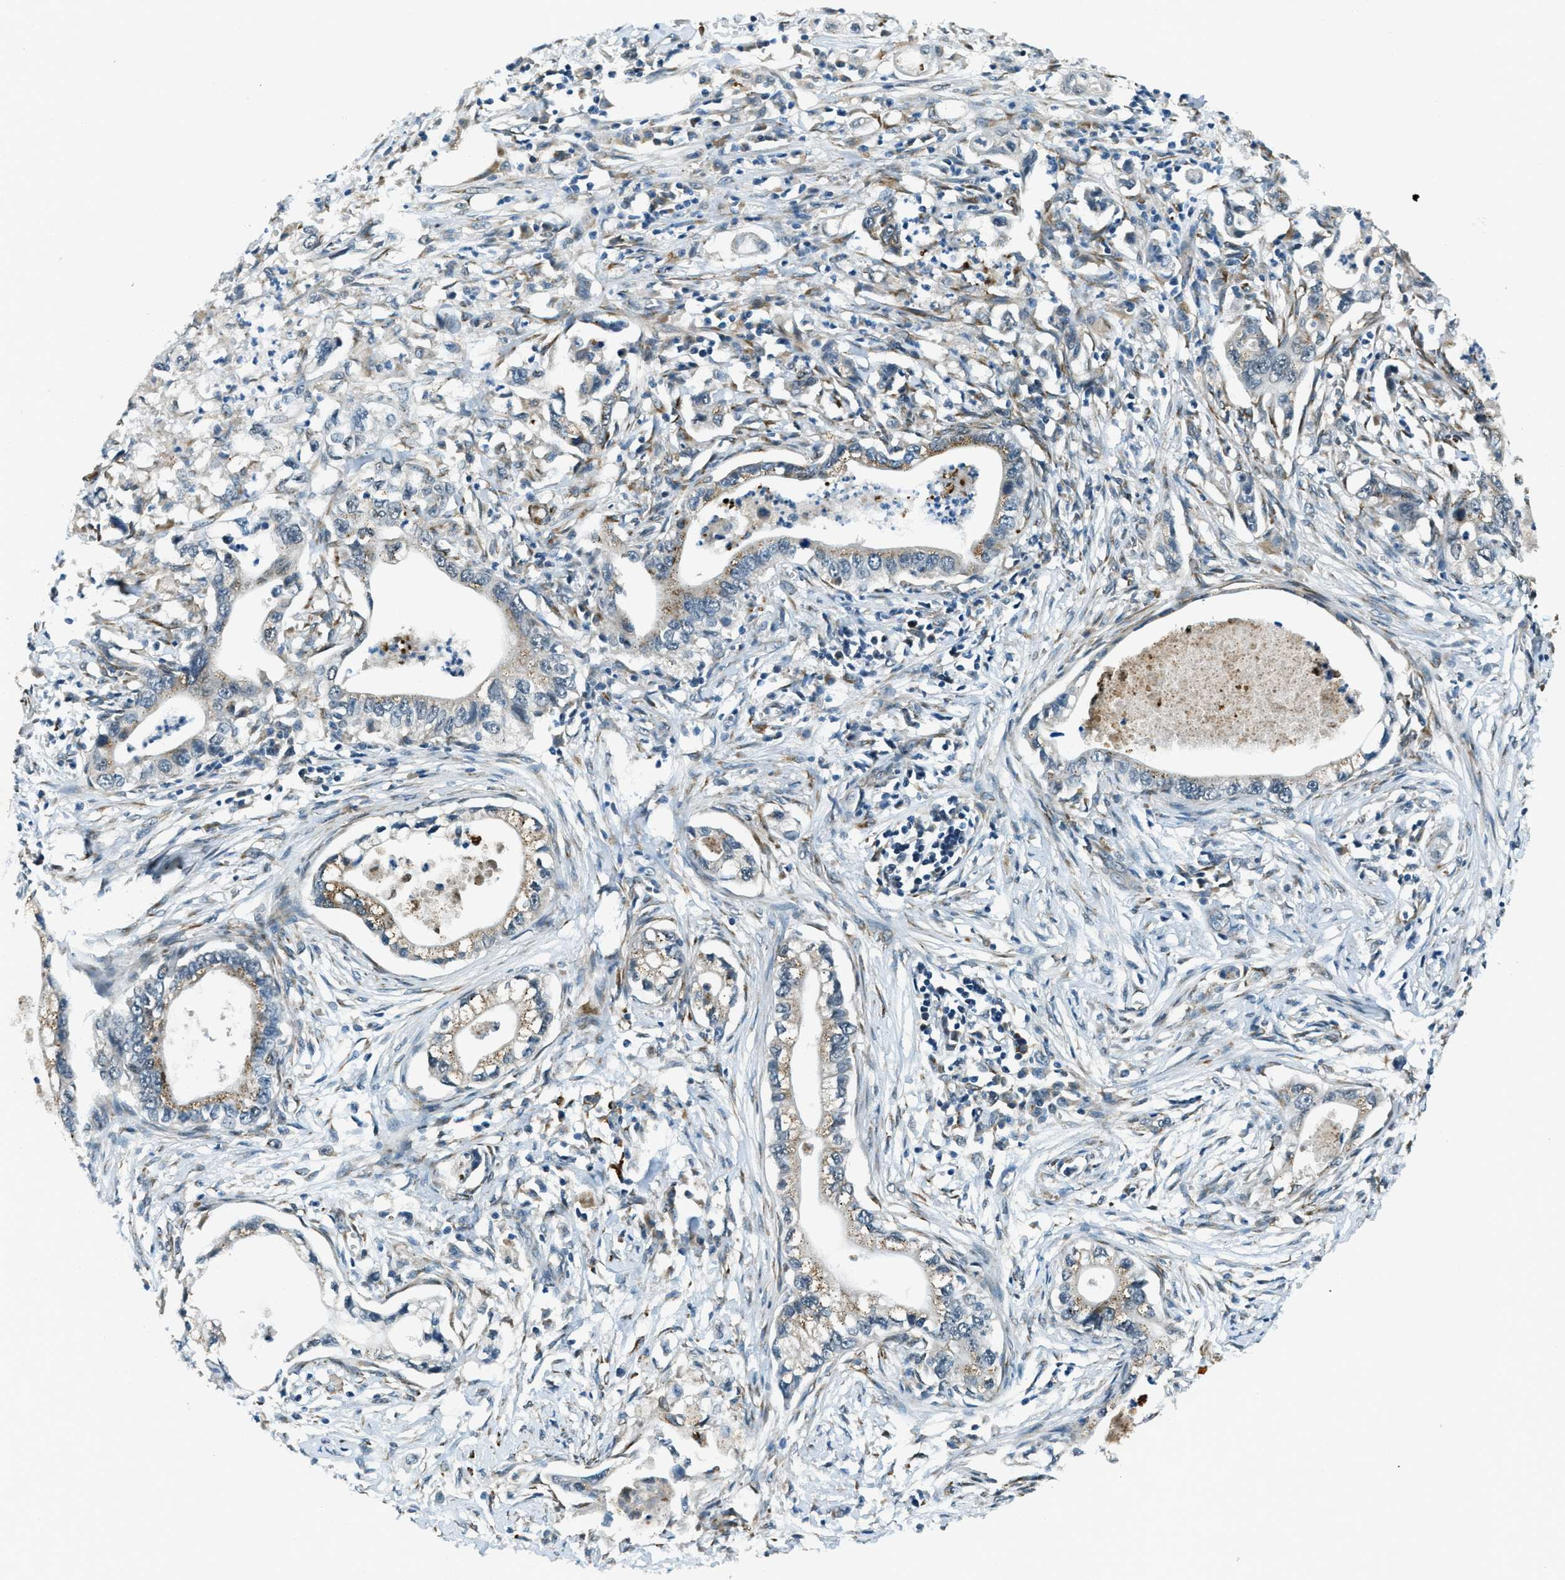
{"staining": {"intensity": "weak", "quantity": "25%-75%", "location": "cytoplasmic/membranous"}, "tissue": "pancreatic cancer", "cell_type": "Tumor cells", "image_type": "cancer", "snomed": [{"axis": "morphology", "description": "Adenocarcinoma, NOS"}, {"axis": "topography", "description": "Pancreas"}], "caption": "Pancreatic cancer stained for a protein (brown) demonstrates weak cytoplasmic/membranous positive staining in about 25%-75% of tumor cells.", "gene": "GINM1", "patient": {"sex": "male", "age": 56}}